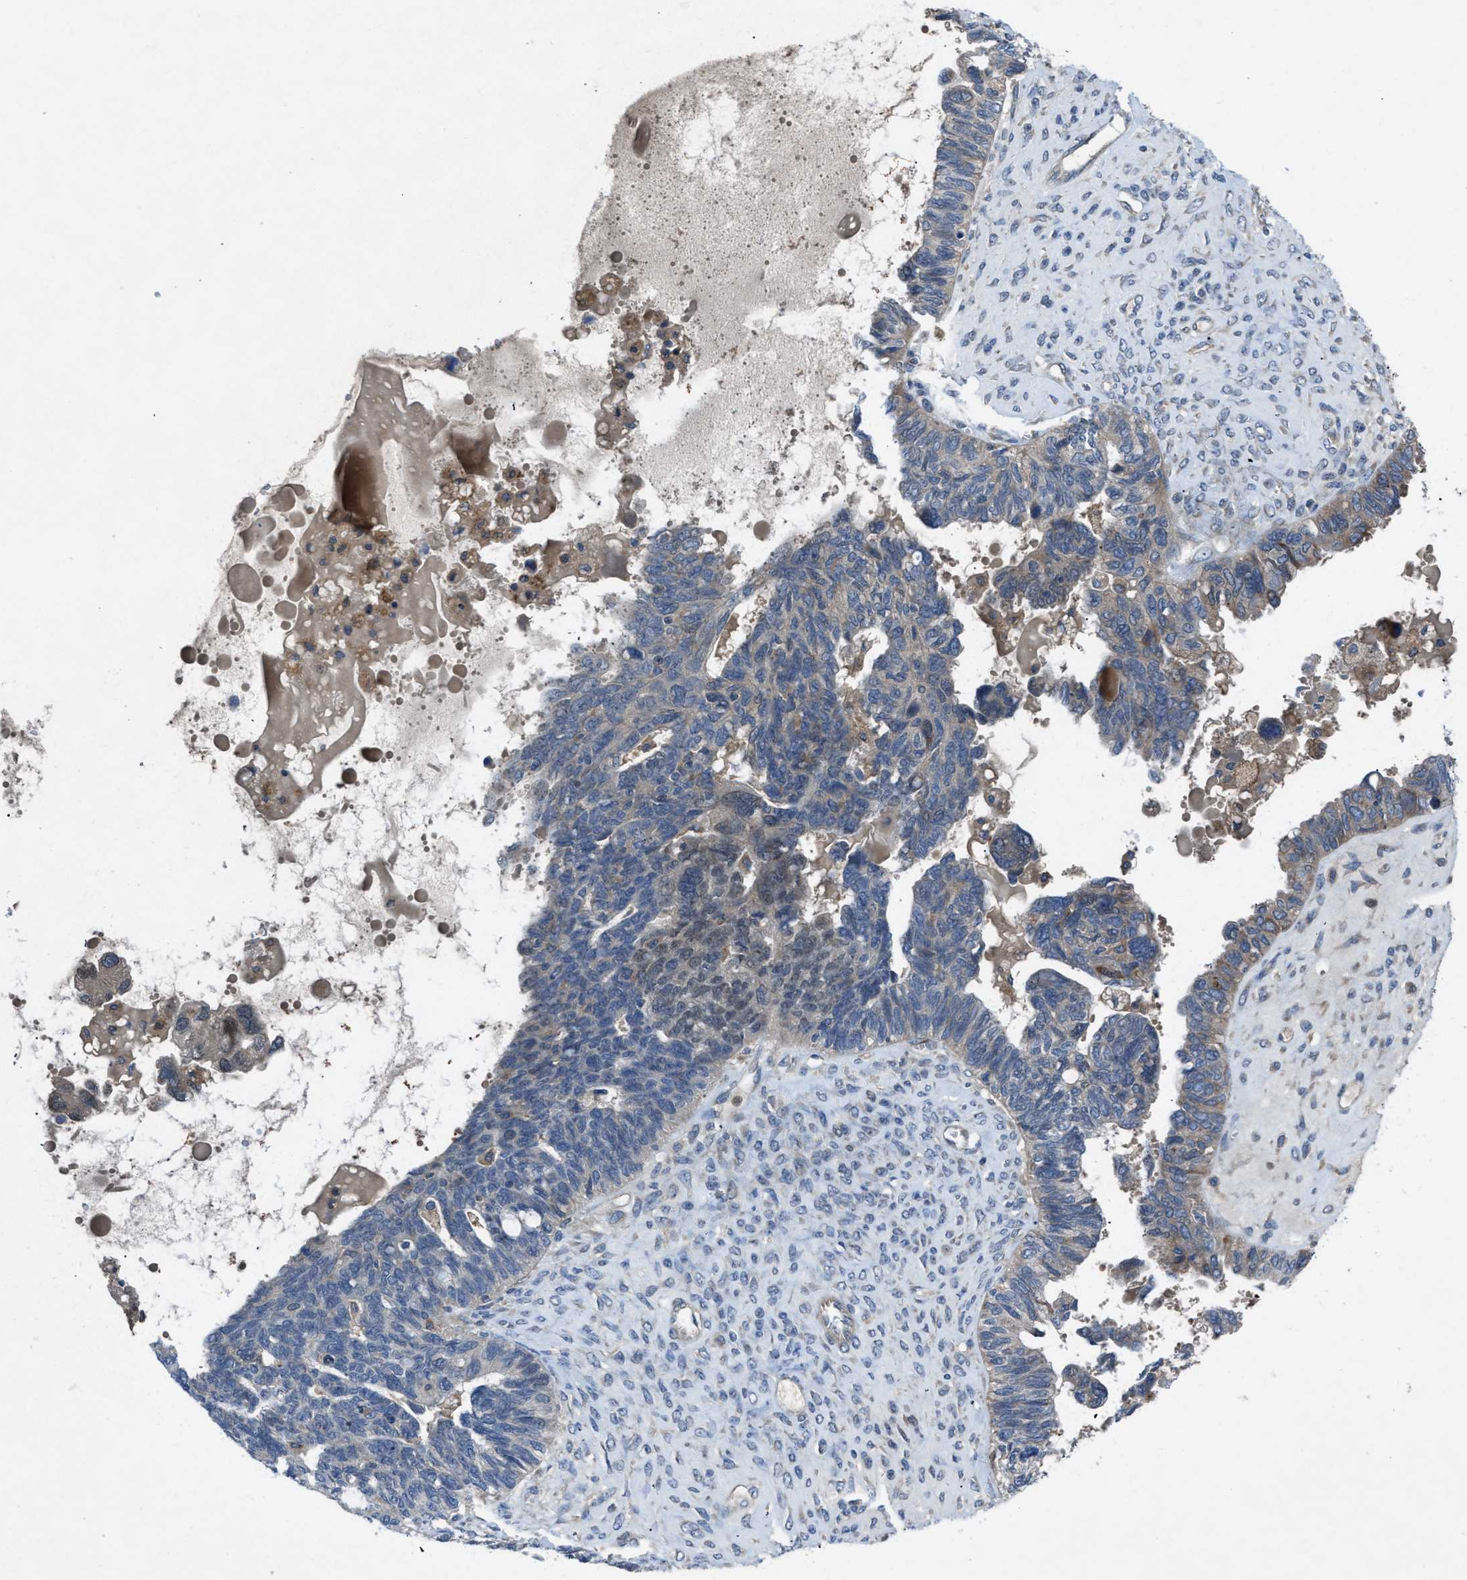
{"staining": {"intensity": "weak", "quantity": "<25%", "location": "cytoplasmic/membranous"}, "tissue": "ovarian cancer", "cell_type": "Tumor cells", "image_type": "cancer", "snomed": [{"axis": "morphology", "description": "Cystadenocarcinoma, serous, NOS"}, {"axis": "topography", "description": "Ovary"}], "caption": "An immunohistochemistry (IHC) histopathology image of serous cystadenocarcinoma (ovarian) is shown. There is no staining in tumor cells of serous cystadenocarcinoma (ovarian). (Stains: DAB (3,3'-diaminobenzidine) immunohistochemistry with hematoxylin counter stain, Microscopy: brightfield microscopy at high magnification).", "gene": "MAP3K20", "patient": {"sex": "female", "age": 79}}